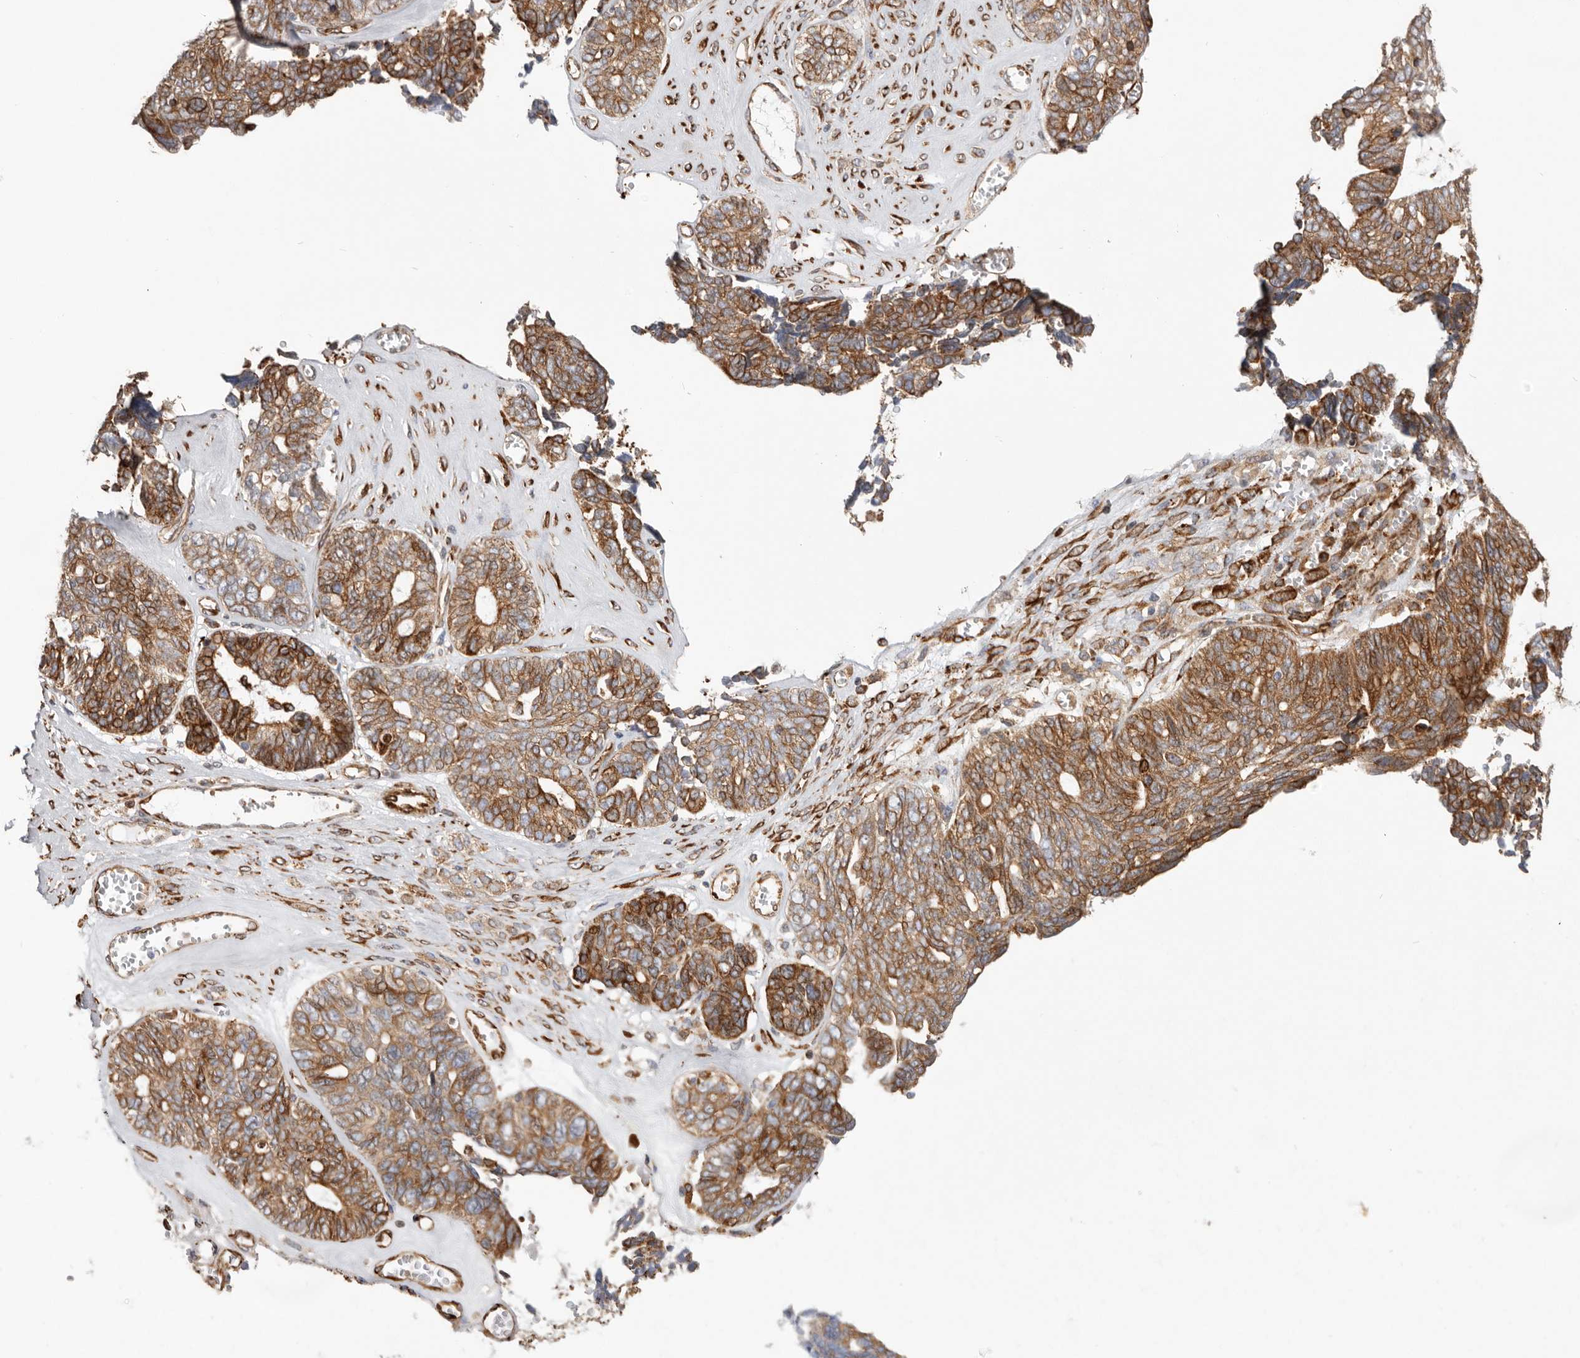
{"staining": {"intensity": "strong", "quantity": ">75%", "location": "cytoplasmic/membranous"}, "tissue": "ovarian cancer", "cell_type": "Tumor cells", "image_type": "cancer", "snomed": [{"axis": "morphology", "description": "Cystadenocarcinoma, serous, NOS"}, {"axis": "topography", "description": "Ovary"}], "caption": "Tumor cells exhibit strong cytoplasmic/membranous expression in about >75% of cells in ovarian cancer.", "gene": "WDTC1", "patient": {"sex": "female", "age": 79}}